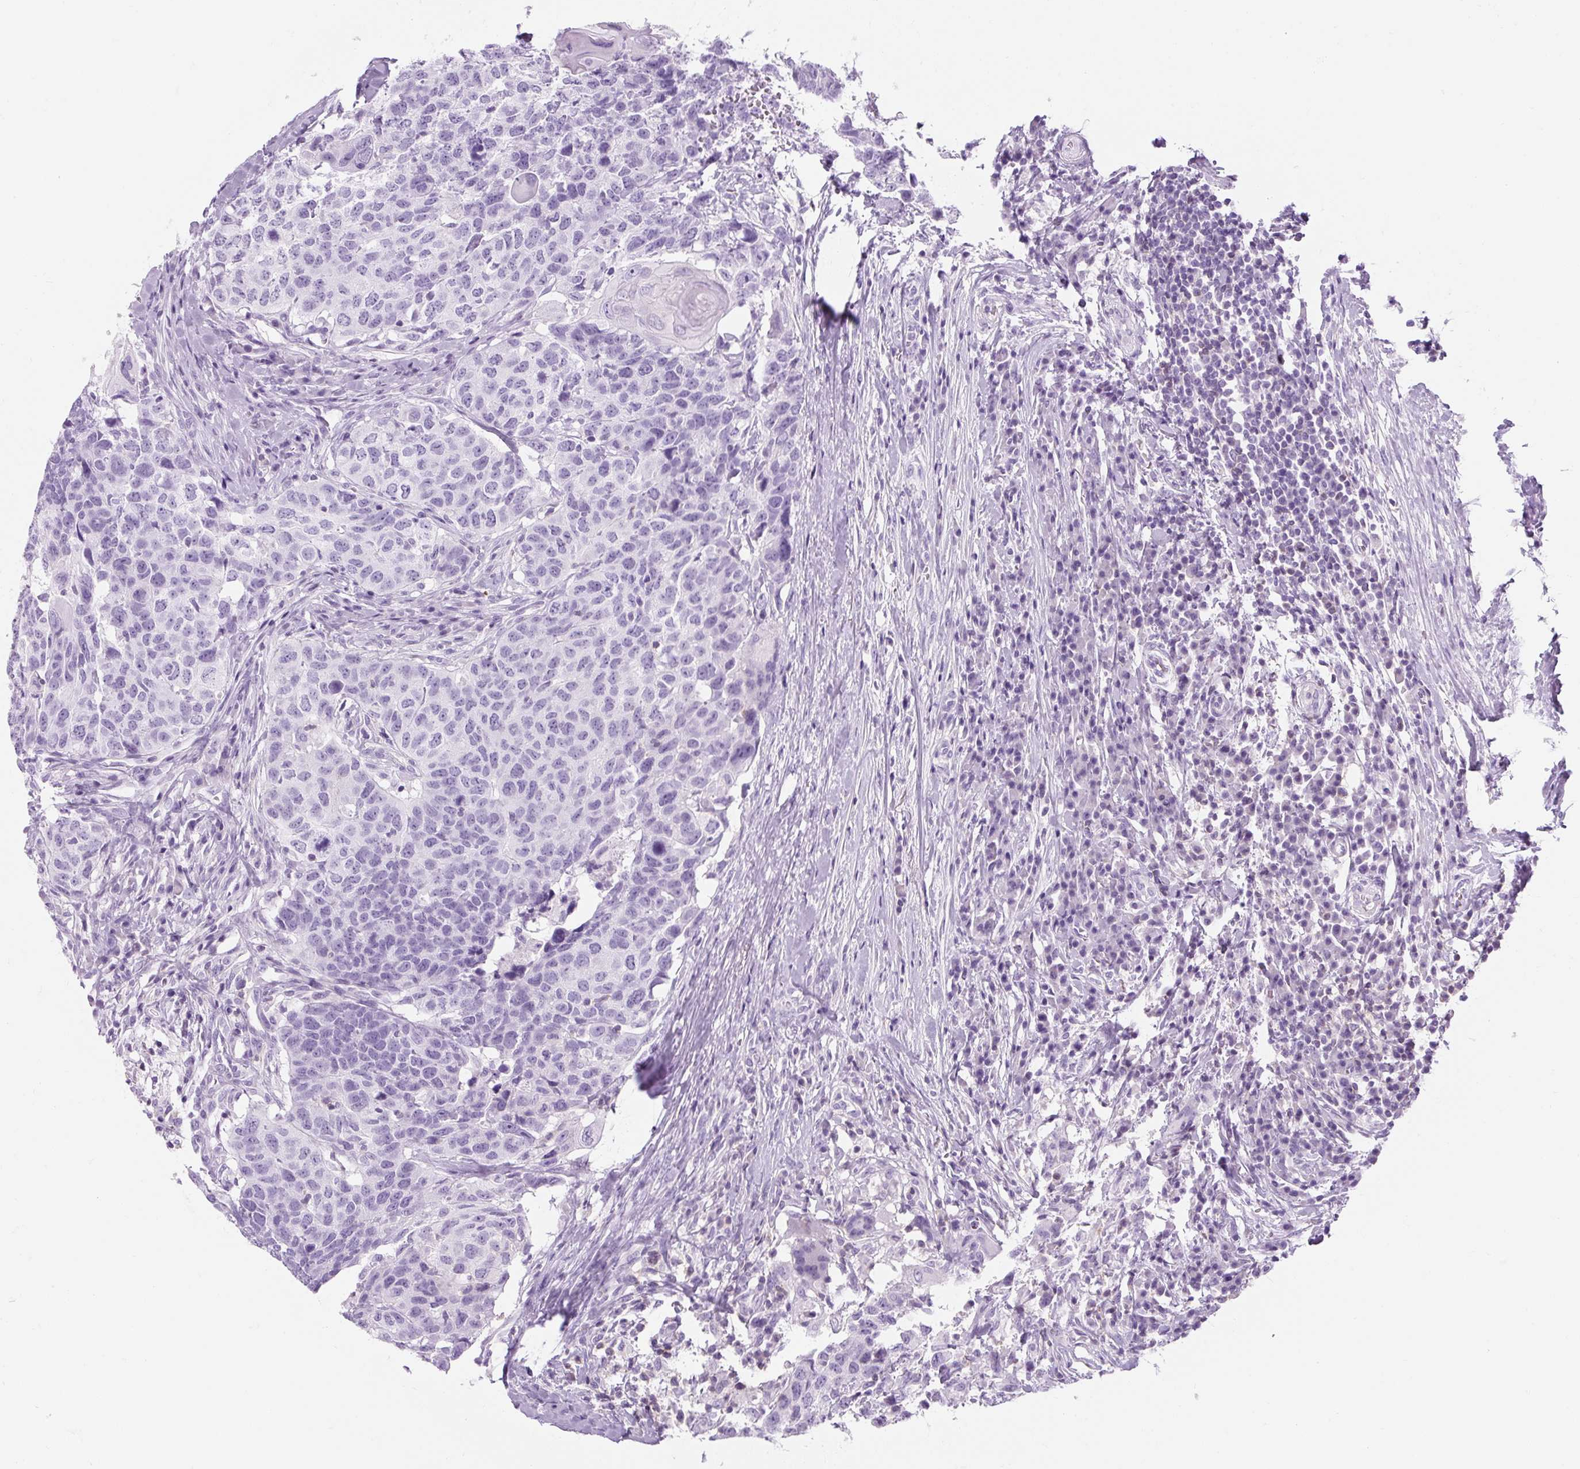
{"staining": {"intensity": "negative", "quantity": "none", "location": "none"}, "tissue": "head and neck cancer", "cell_type": "Tumor cells", "image_type": "cancer", "snomed": [{"axis": "morphology", "description": "Normal tissue, NOS"}, {"axis": "morphology", "description": "Squamous cell carcinoma, NOS"}, {"axis": "topography", "description": "Skeletal muscle"}, {"axis": "topography", "description": "Vascular tissue"}, {"axis": "topography", "description": "Peripheral nerve tissue"}, {"axis": "topography", "description": "Head-Neck"}], "caption": "High power microscopy micrograph of an immunohistochemistry (IHC) histopathology image of squamous cell carcinoma (head and neck), revealing no significant positivity in tumor cells. (Stains: DAB immunohistochemistry (IHC) with hematoxylin counter stain, Microscopy: brightfield microscopy at high magnification).", "gene": "TIGD2", "patient": {"sex": "male", "age": 66}}